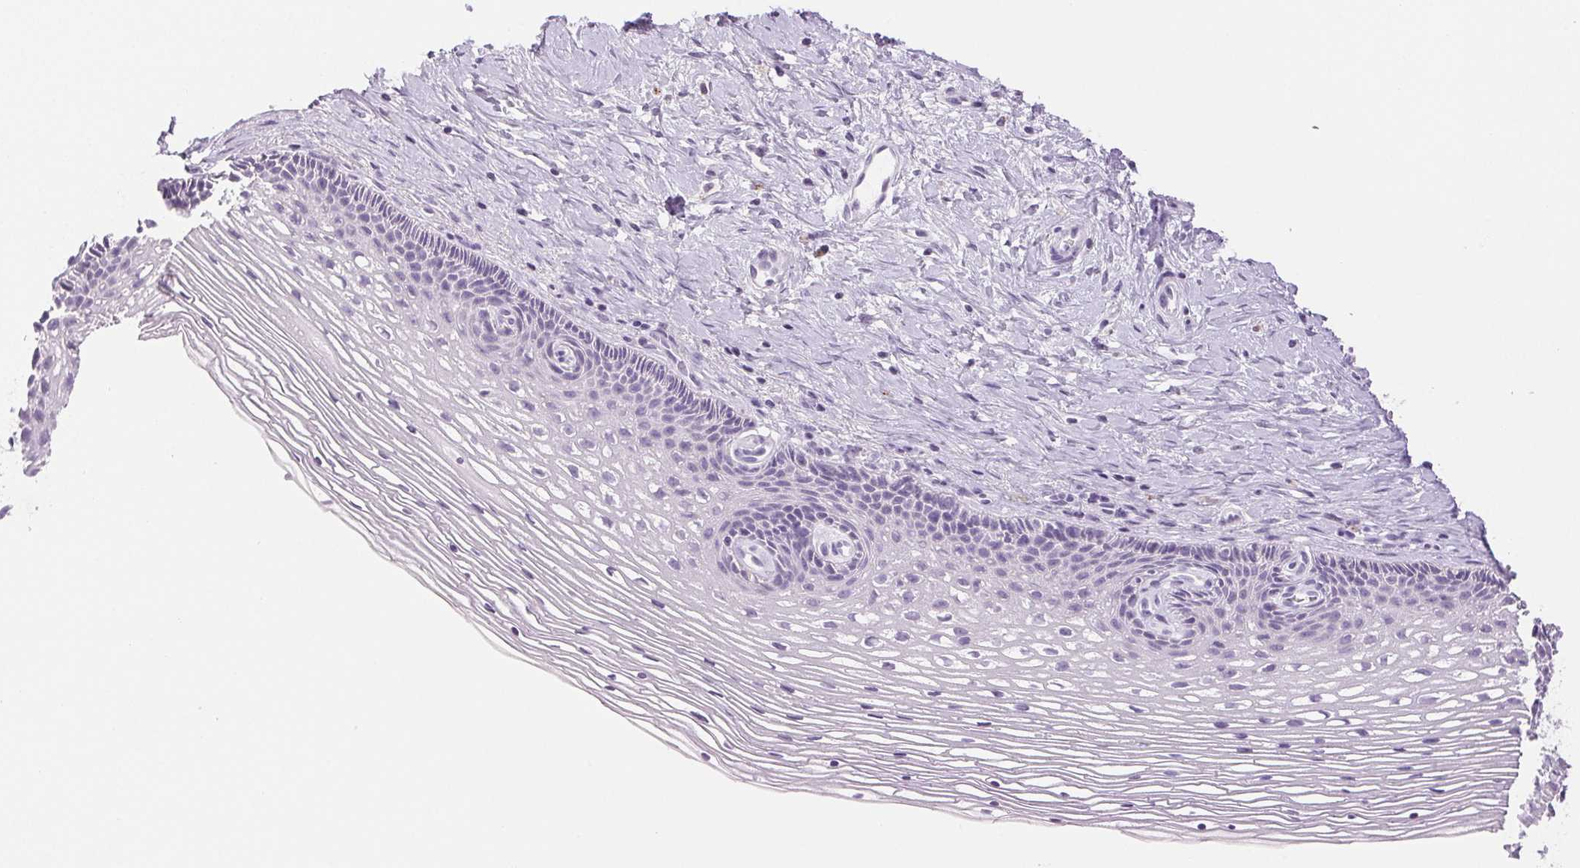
{"staining": {"intensity": "negative", "quantity": "none", "location": "none"}, "tissue": "cervix", "cell_type": "Squamous epithelial cells", "image_type": "normal", "snomed": [{"axis": "morphology", "description": "Normal tissue, NOS"}, {"axis": "topography", "description": "Cervix"}], "caption": "Histopathology image shows no significant protein positivity in squamous epithelial cells of normal cervix.", "gene": "SLC5A2", "patient": {"sex": "female", "age": 34}}